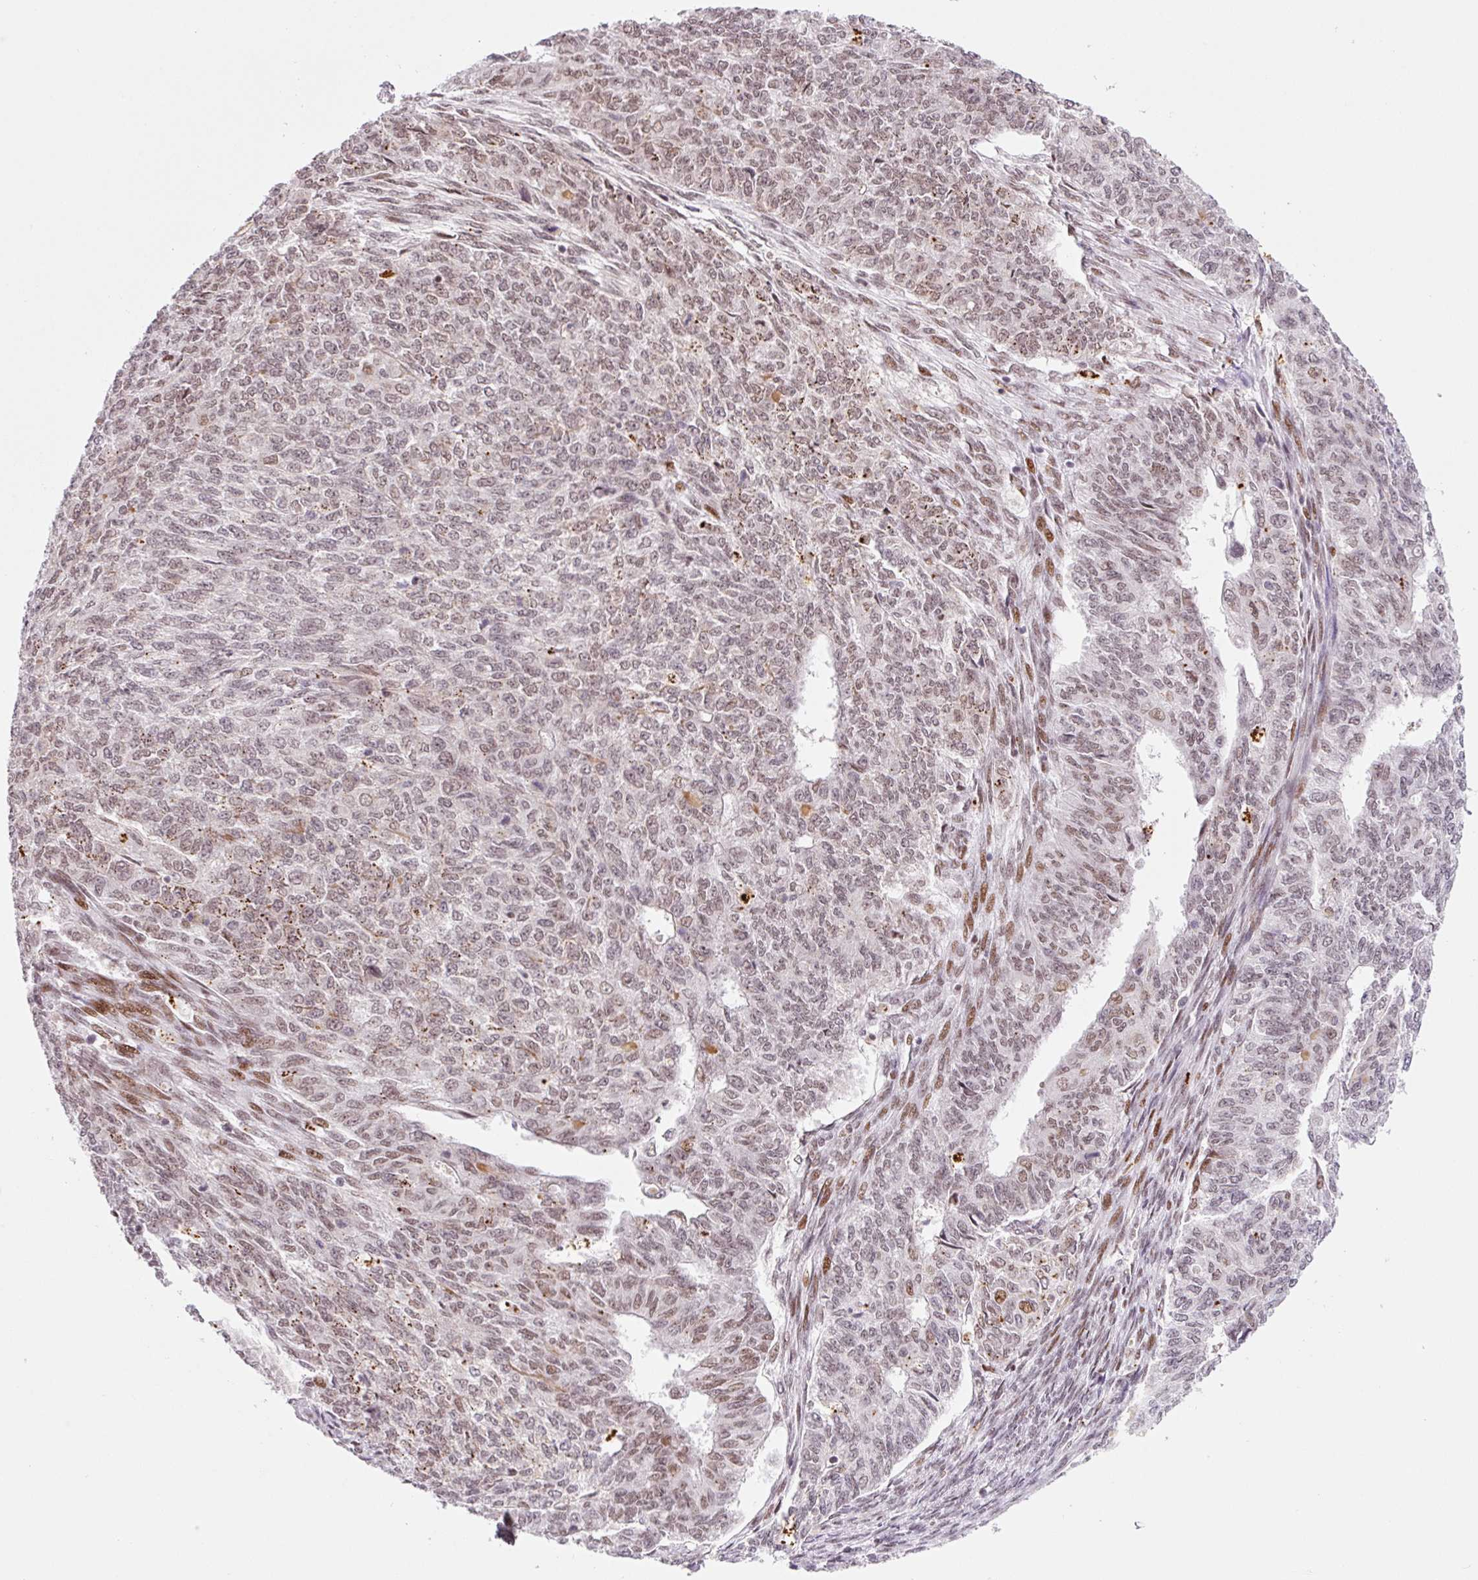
{"staining": {"intensity": "moderate", "quantity": "25%-75%", "location": "nuclear"}, "tissue": "endometrial cancer", "cell_type": "Tumor cells", "image_type": "cancer", "snomed": [{"axis": "morphology", "description": "Adenocarcinoma, NOS"}, {"axis": "topography", "description": "Endometrium"}], "caption": "The photomicrograph displays a brown stain indicating the presence of a protein in the nuclear of tumor cells in endometrial adenocarcinoma.", "gene": "CCNL2", "patient": {"sex": "female", "age": 32}}